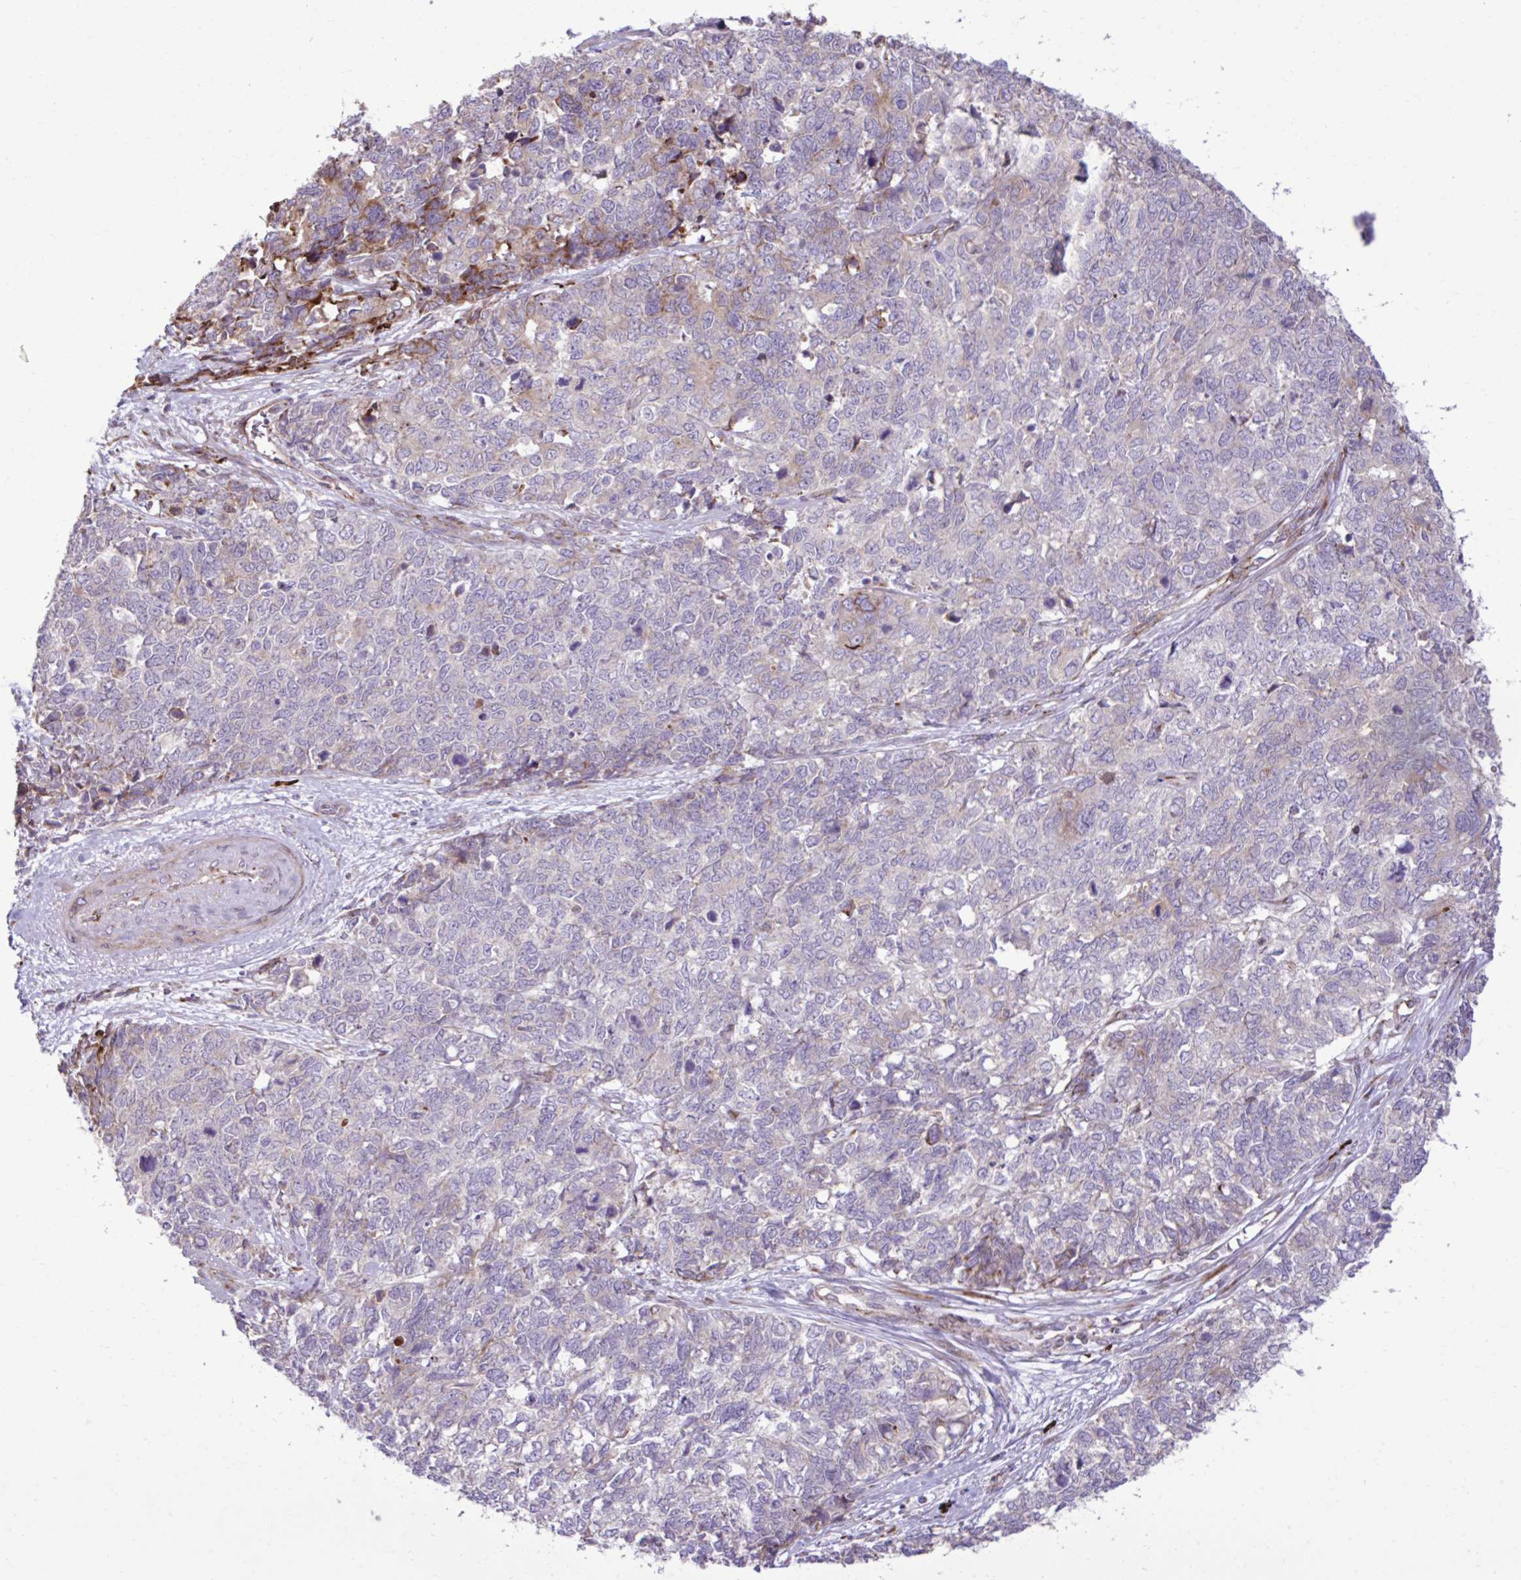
{"staining": {"intensity": "moderate", "quantity": "<25%", "location": "cytoplasmic/membranous"}, "tissue": "cervical cancer", "cell_type": "Tumor cells", "image_type": "cancer", "snomed": [{"axis": "morphology", "description": "Adenocarcinoma, NOS"}, {"axis": "topography", "description": "Cervix"}], "caption": "Immunohistochemistry histopathology image of neoplastic tissue: human adenocarcinoma (cervical) stained using immunohistochemistry (IHC) displays low levels of moderate protein expression localized specifically in the cytoplasmic/membranous of tumor cells, appearing as a cytoplasmic/membranous brown color.", "gene": "LIMS1", "patient": {"sex": "female", "age": 63}}